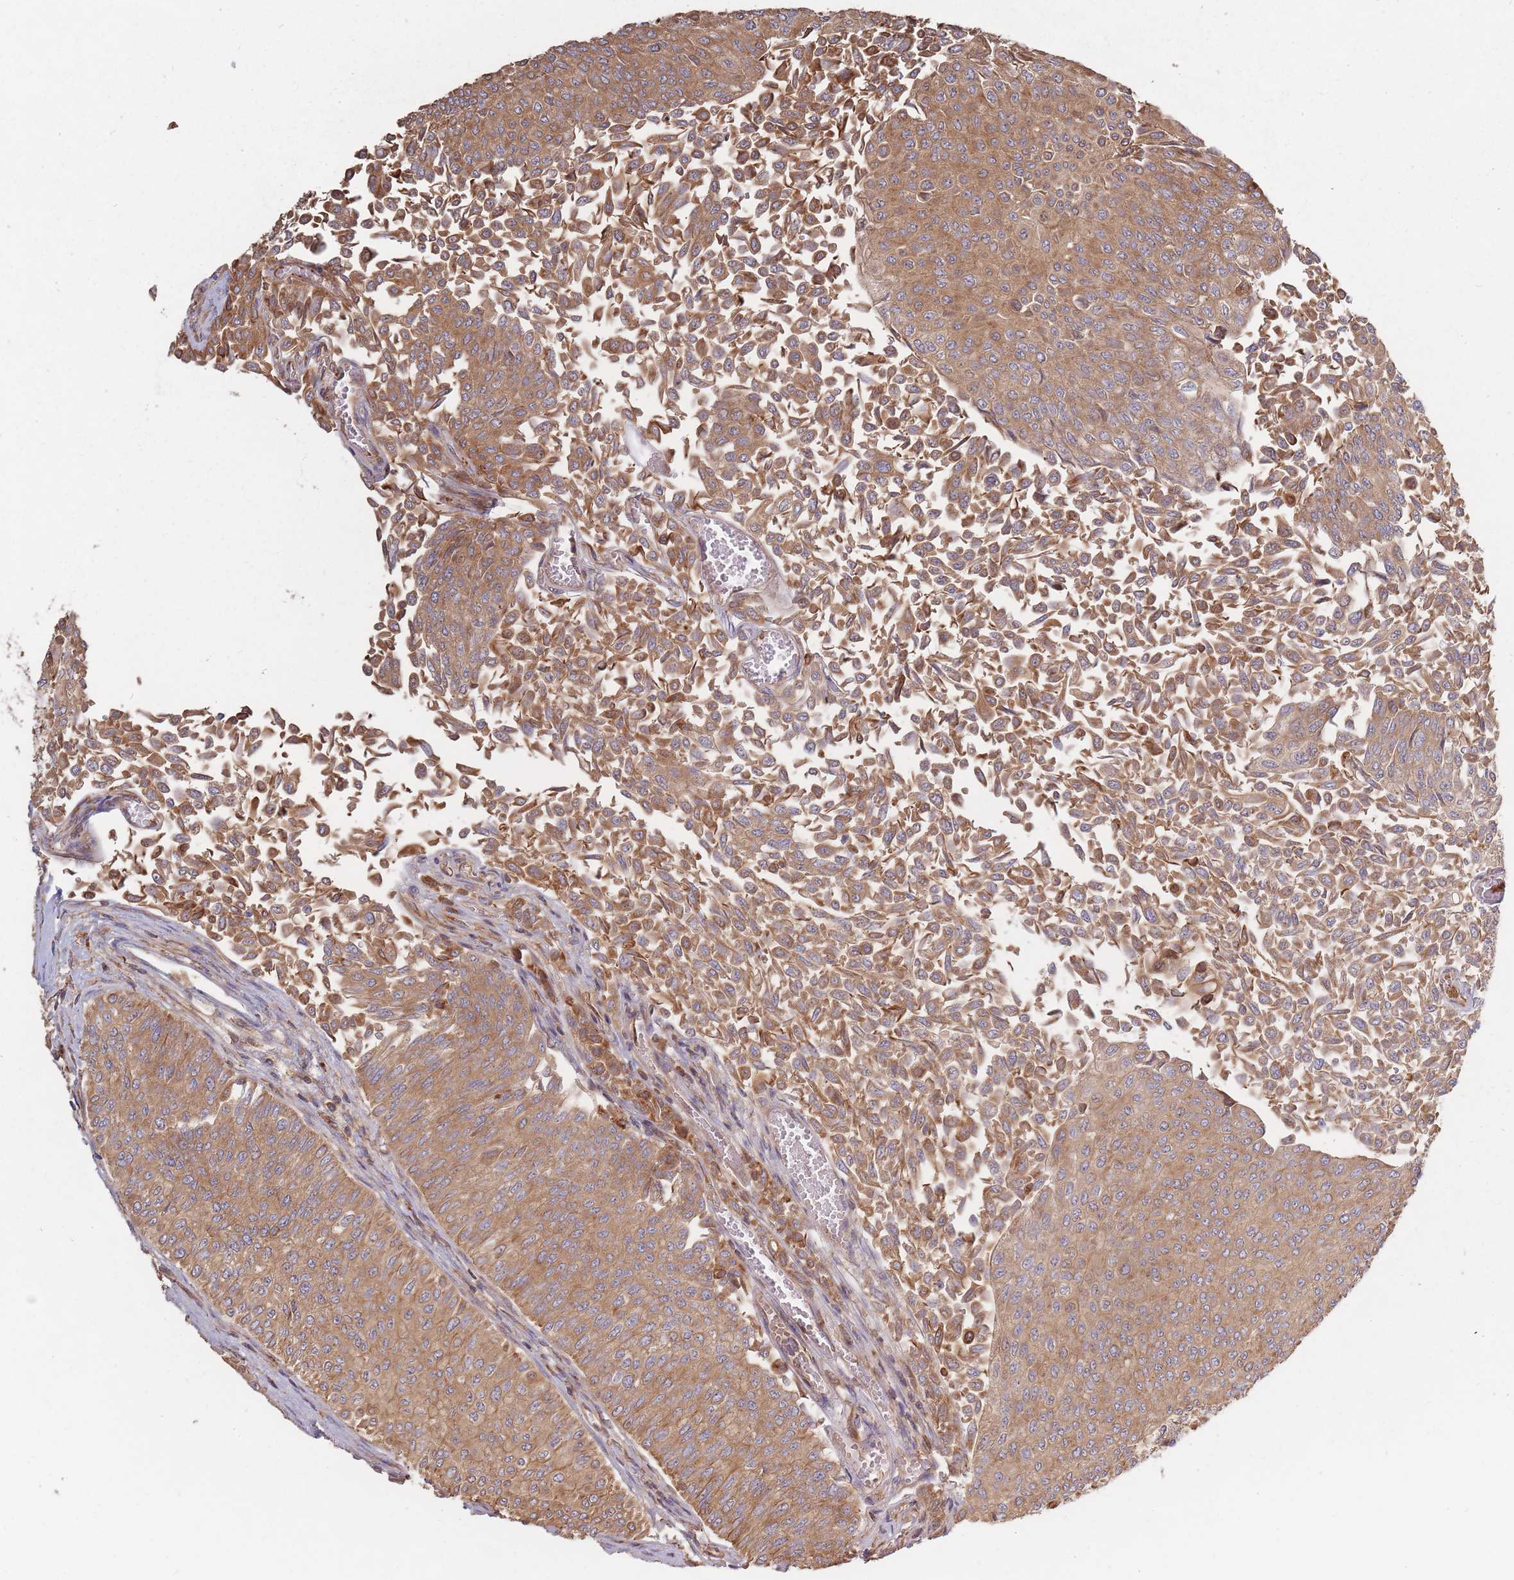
{"staining": {"intensity": "moderate", "quantity": ">75%", "location": "cytoplasmic/membranous"}, "tissue": "urothelial cancer", "cell_type": "Tumor cells", "image_type": "cancer", "snomed": [{"axis": "morphology", "description": "Urothelial carcinoma, NOS"}, {"axis": "topography", "description": "Urinary bladder"}], "caption": "Immunohistochemical staining of urothelial cancer exhibits medium levels of moderate cytoplasmic/membranous positivity in approximately >75% of tumor cells. (brown staining indicates protein expression, while blue staining denotes nuclei).", "gene": "RASSF2", "patient": {"sex": "male", "age": 59}}